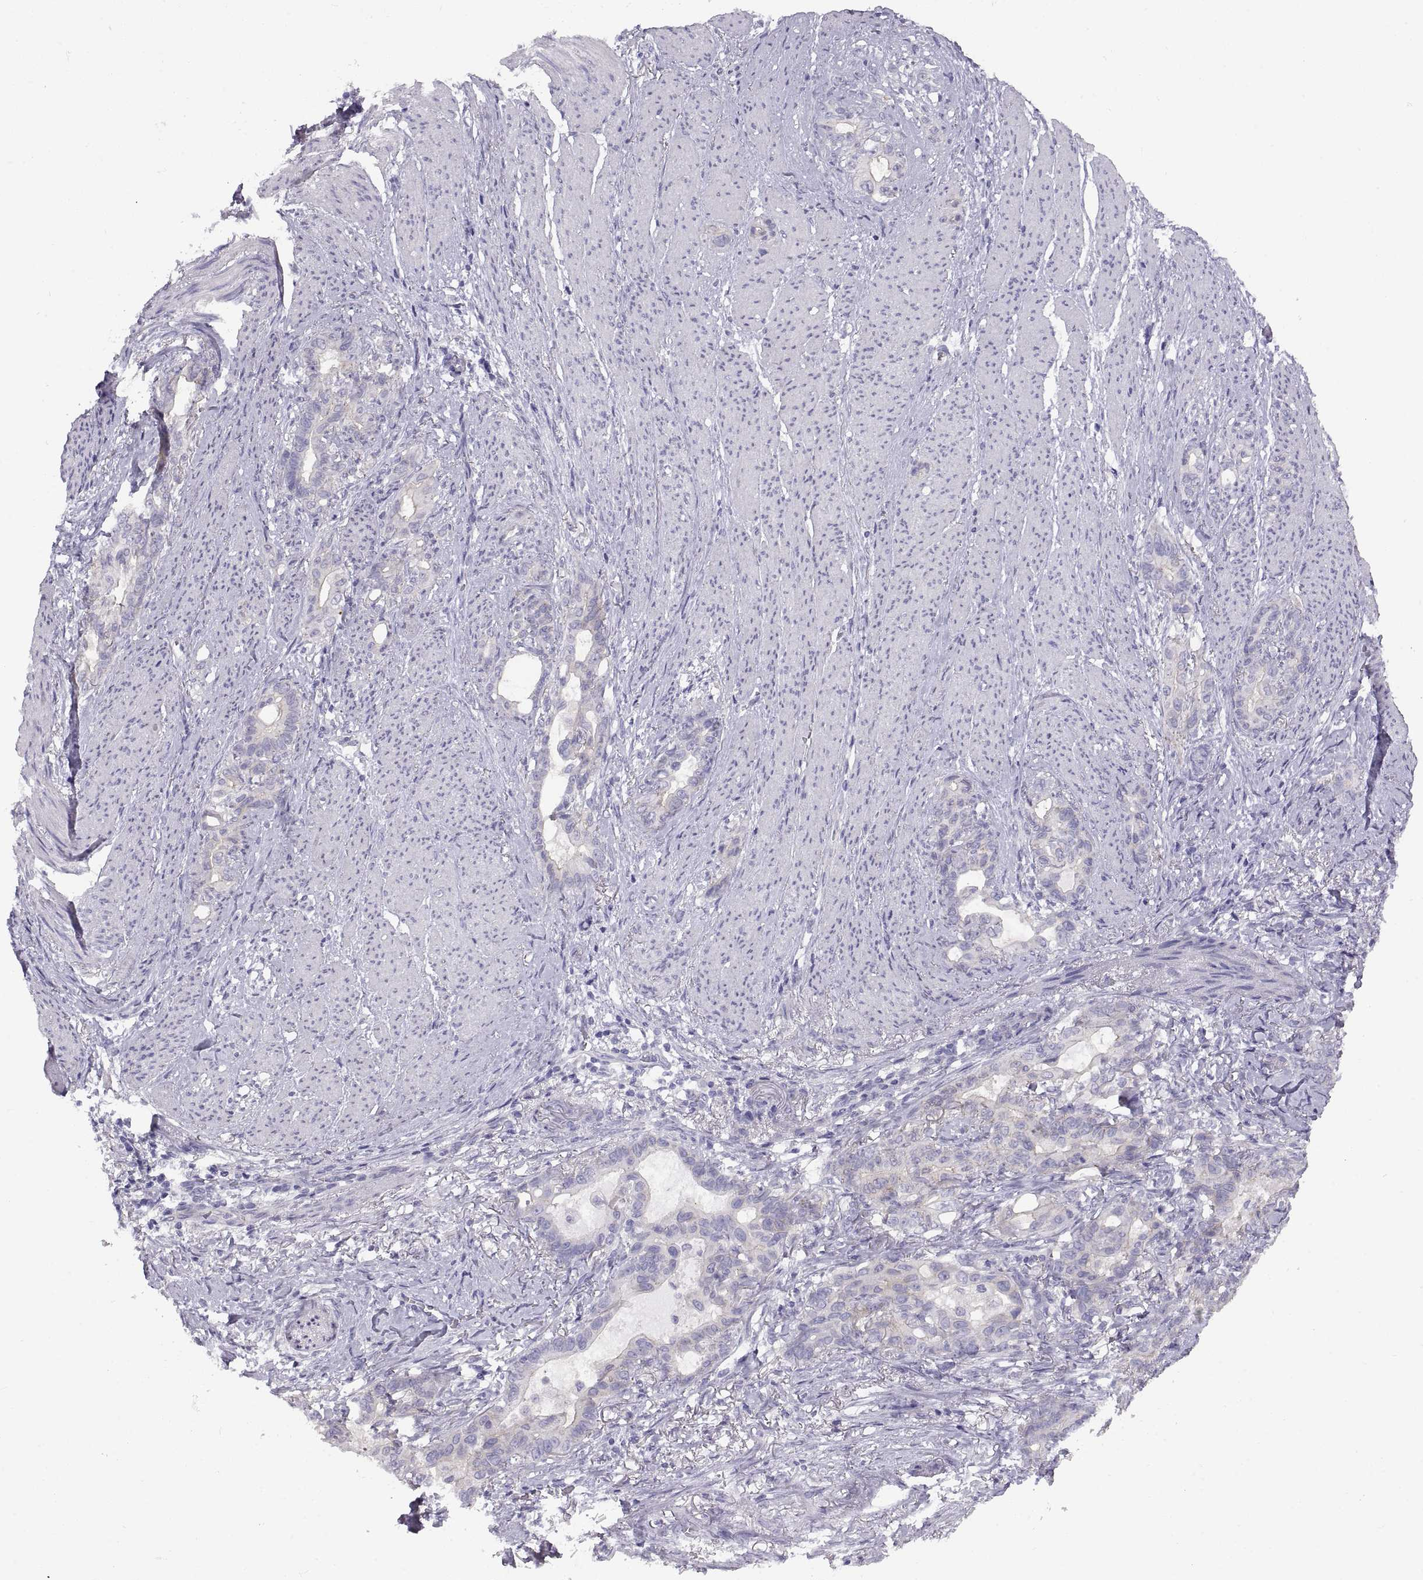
{"staining": {"intensity": "negative", "quantity": "none", "location": "none"}, "tissue": "stomach cancer", "cell_type": "Tumor cells", "image_type": "cancer", "snomed": [{"axis": "morphology", "description": "Normal tissue, NOS"}, {"axis": "morphology", "description": "Adenocarcinoma, NOS"}, {"axis": "topography", "description": "Esophagus"}, {"axis": "topography", "description": "Stomach, upper"}], "caption": "This is an IHC image of stomach cancer. There is no positivity in tumor cells.", "gene": "CRYBB3", "patient": {"sex": "male", "age": 62}}